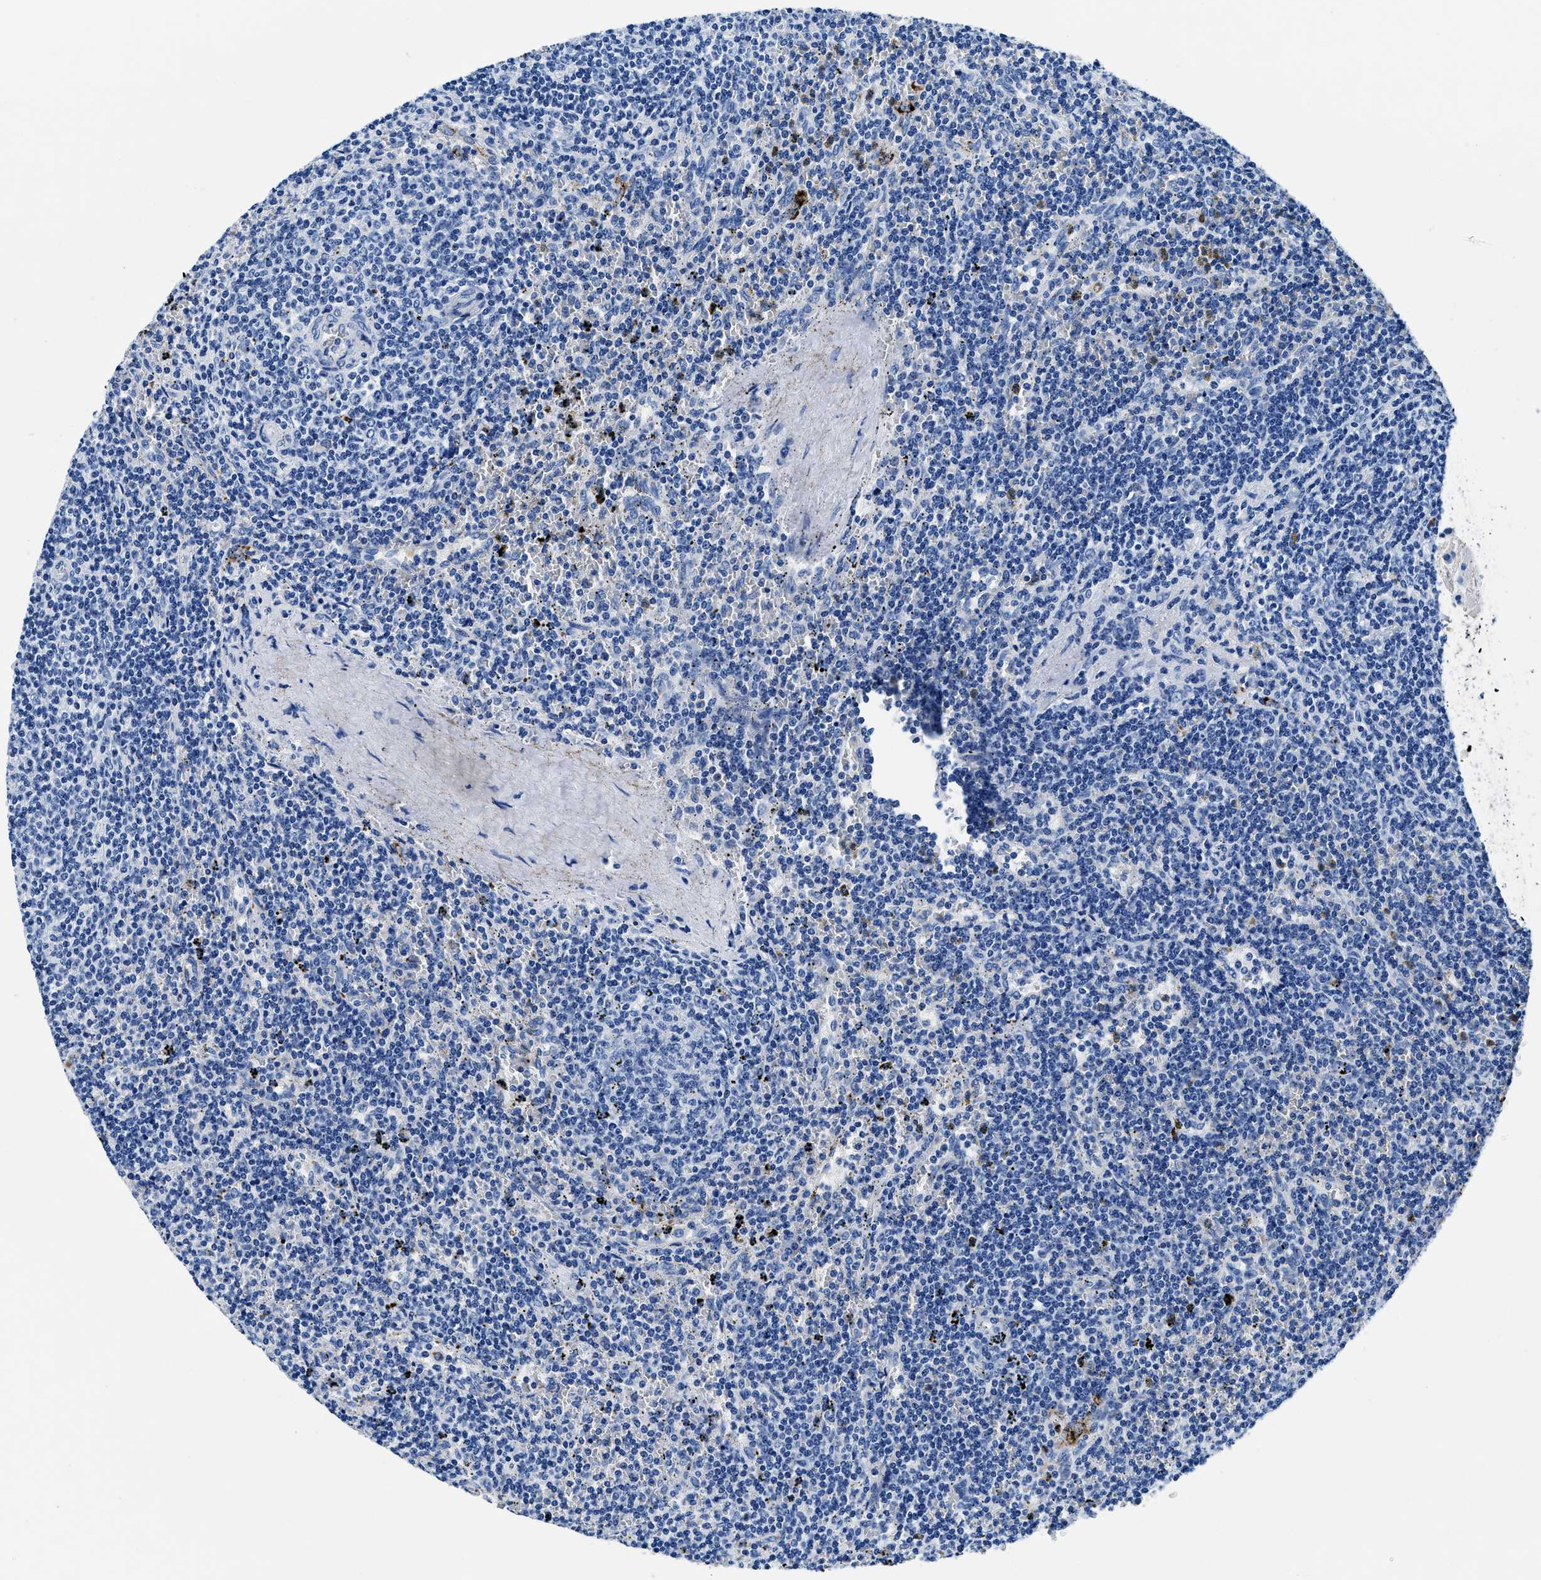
{"staining": {"intensity": "negative", "quantity": "none", "location": "none"}, "tissue": "lymphoma", "cell_type": "Tumor cells", "image_type": "cancer", "snomed": [{"axis": "morphology", "description": "Malignant lymphoma, non-Hodgkin's type, Low grade"}, {"axis": "topography", "description": "Spleen"}], "caption": "IHC micrograph of lymphoma stained for a protein (brown), which reveals no expression in tumor cells.", "gene": "OR14K1", "patient": {"sex": "female", "age": 50}}